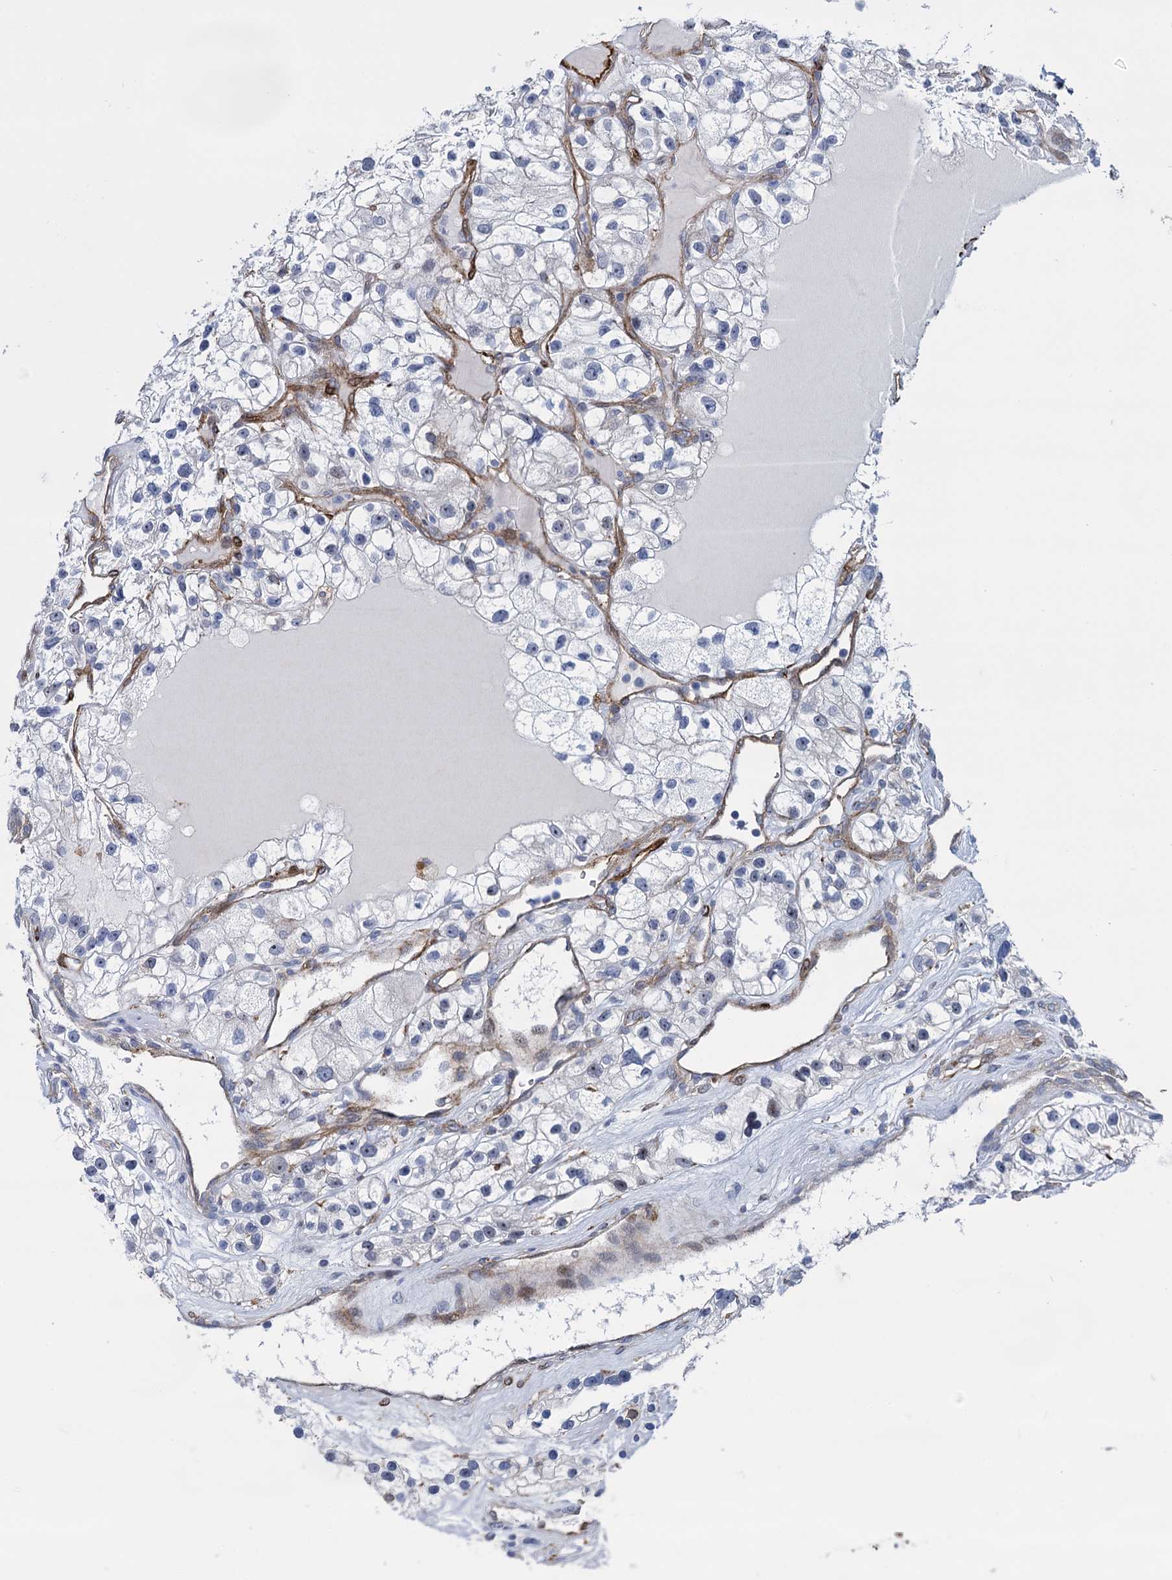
{"staining": {"intensity": "negative", "quantity": "none", "location": "none"}, "tissue": "renal cancer", "cell_type": "Tumor cells", "image_type": "cancer", "snomed": [{"axis": "morphology", "description": "Adenocarcinoma, NOS"}, {"axis": "topography", "description": "Kidney"}], "caption": "Immunohistochemistry (IHC) image of neoplastic tissue: human renal cancer (adenocarcinoma) stained with DAB shows no significant protein expression in tumor cells.", "gene": "SNCG", "patient": {"sex": "female", "age": 57}}